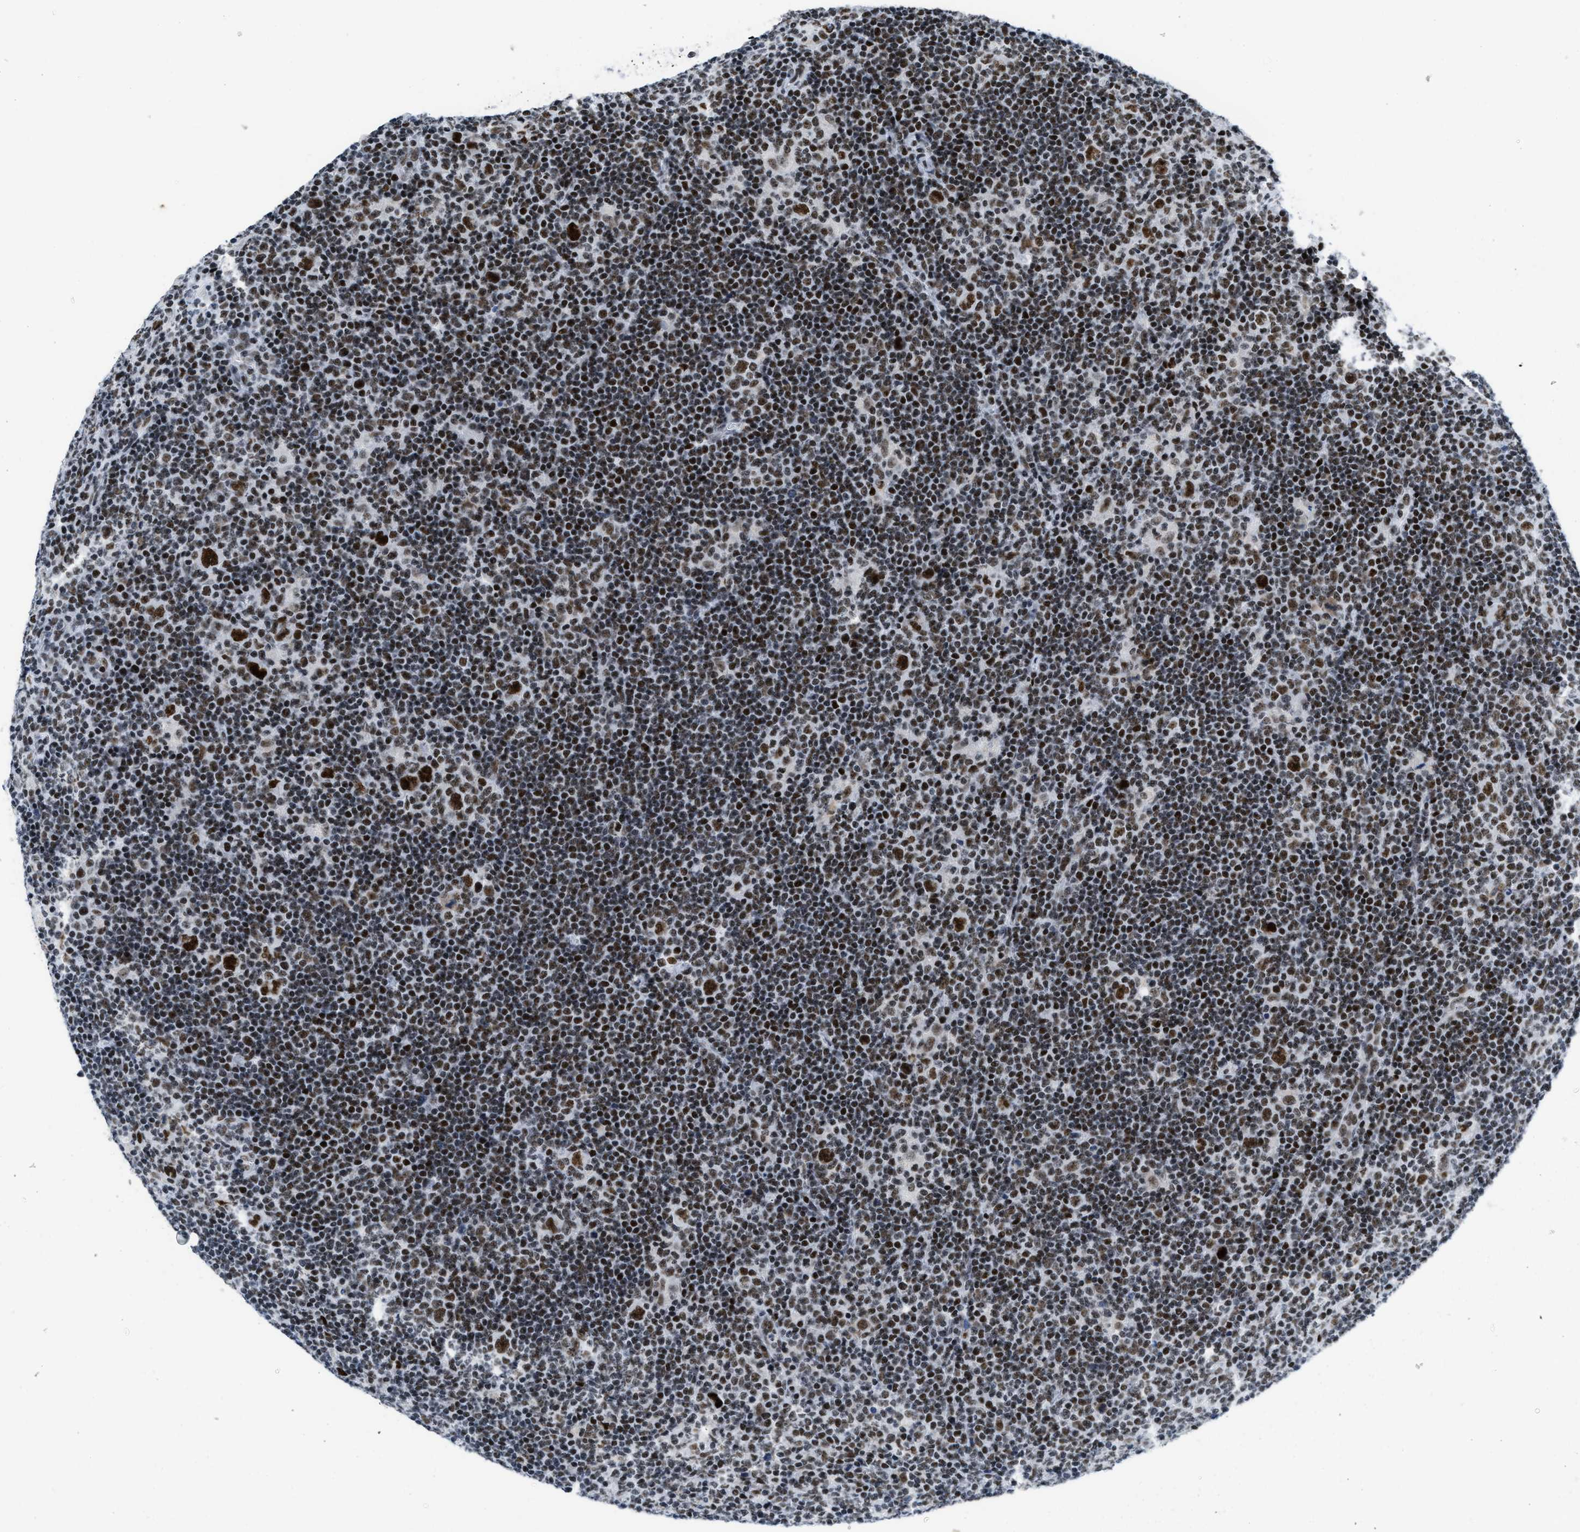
{"staining": {"intensity": "strong", "quantity": ">75%", "location": "nuclear"}, "tissue": "lymphoma", "cell_type": "Tumor cells", "image_type": "cancer", "snomed": [{"axis": "morphology", "description": "Hodgkin's disease, NOS"}, {"axis": "topography", "description": "Lymph node"}], "caption": "High-power microscopy captured an immunohistochemistry (IHC) photomicrograph of Hodgkin's disease, revealing strong nuclear expression in about >75% of tumor cells.", "gene": "TERF2IP", "patient": {"sex": "female", "age": 57}}